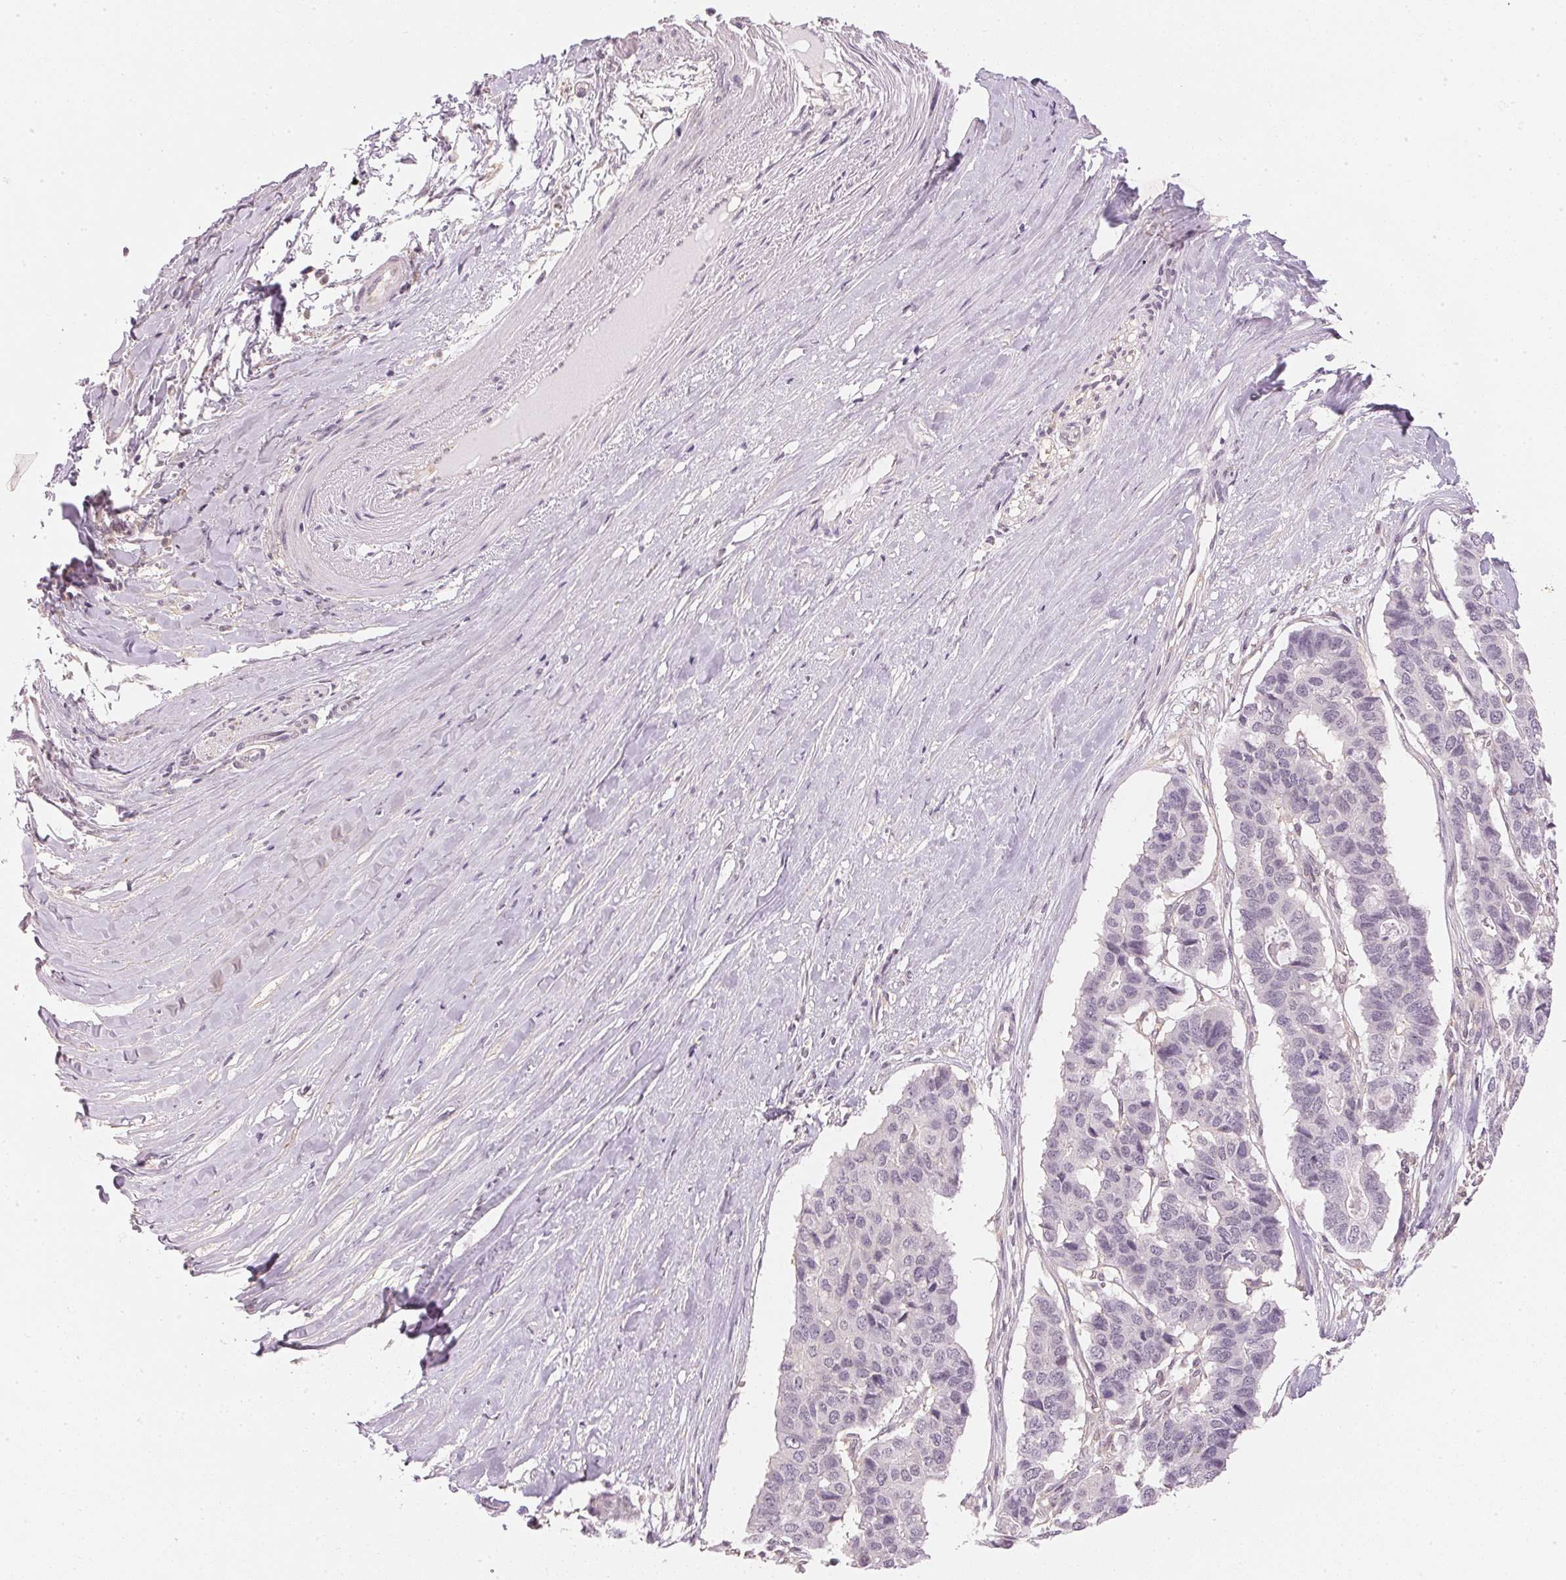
{"staining": {"intensity": "negative", "quantity": "none", "location": "none"}, "tissue": "pancreatic cancer", "cell_type": "Tumor cells", "image_type": "cancer", "snomed": [{"axis": "morphology", "description": "Adenocarcinoma, NOS"}, {"axis": "topography", "description": "Pancreas"}], "caption": "Protein analysis of pancreatic adenocarcinoma shows no significant positivity in tumor cells. (DAB immunohistochemistry (IHC) visualized using brightfield microscopy, high magnification).", "gene": "KPRP", "patient": {"sex": "male", "age": 50}}